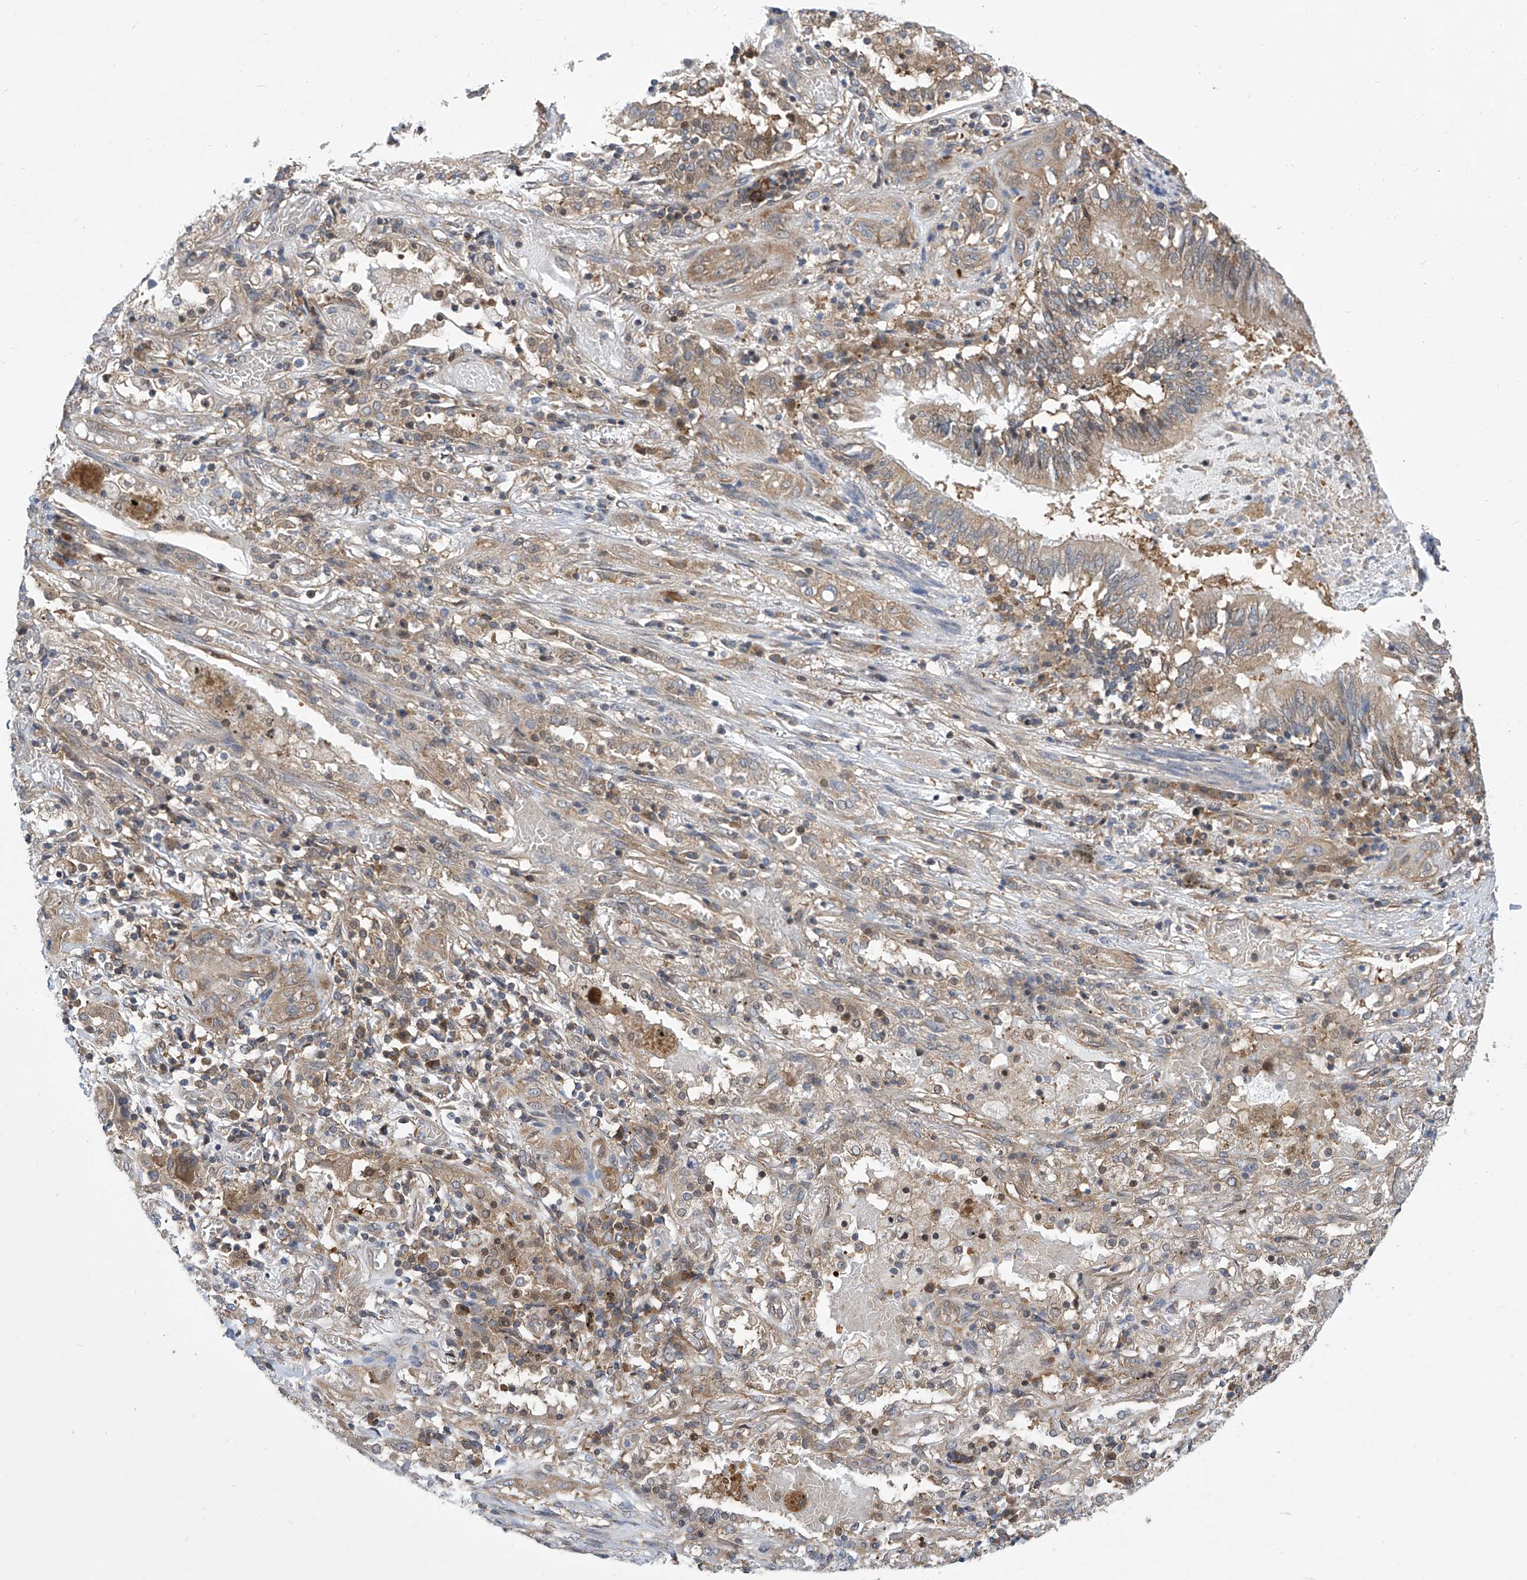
{"staining": {"intensity": "weak", "quantity": ">75%", "location": "cytoplasmic/membranous"}, "tissue": "lung cancer", "cell_type": "Tumor cells", "image_type": "cancer", "snomed": [{"axis": "morphology", "description": "Squamous cell carcinoma, NOS"}, {"axis": "topography", "description": "Lung"}], "caption": "Squamous cell carcinoma (lung) tissue exhibits weak cytoplasmic/membranous expression in approximately >75% of tumor cells, visualized by immunohistochemistry.", "gene": "EIF3M", "patient": {"sex": "female", "age": 47}}